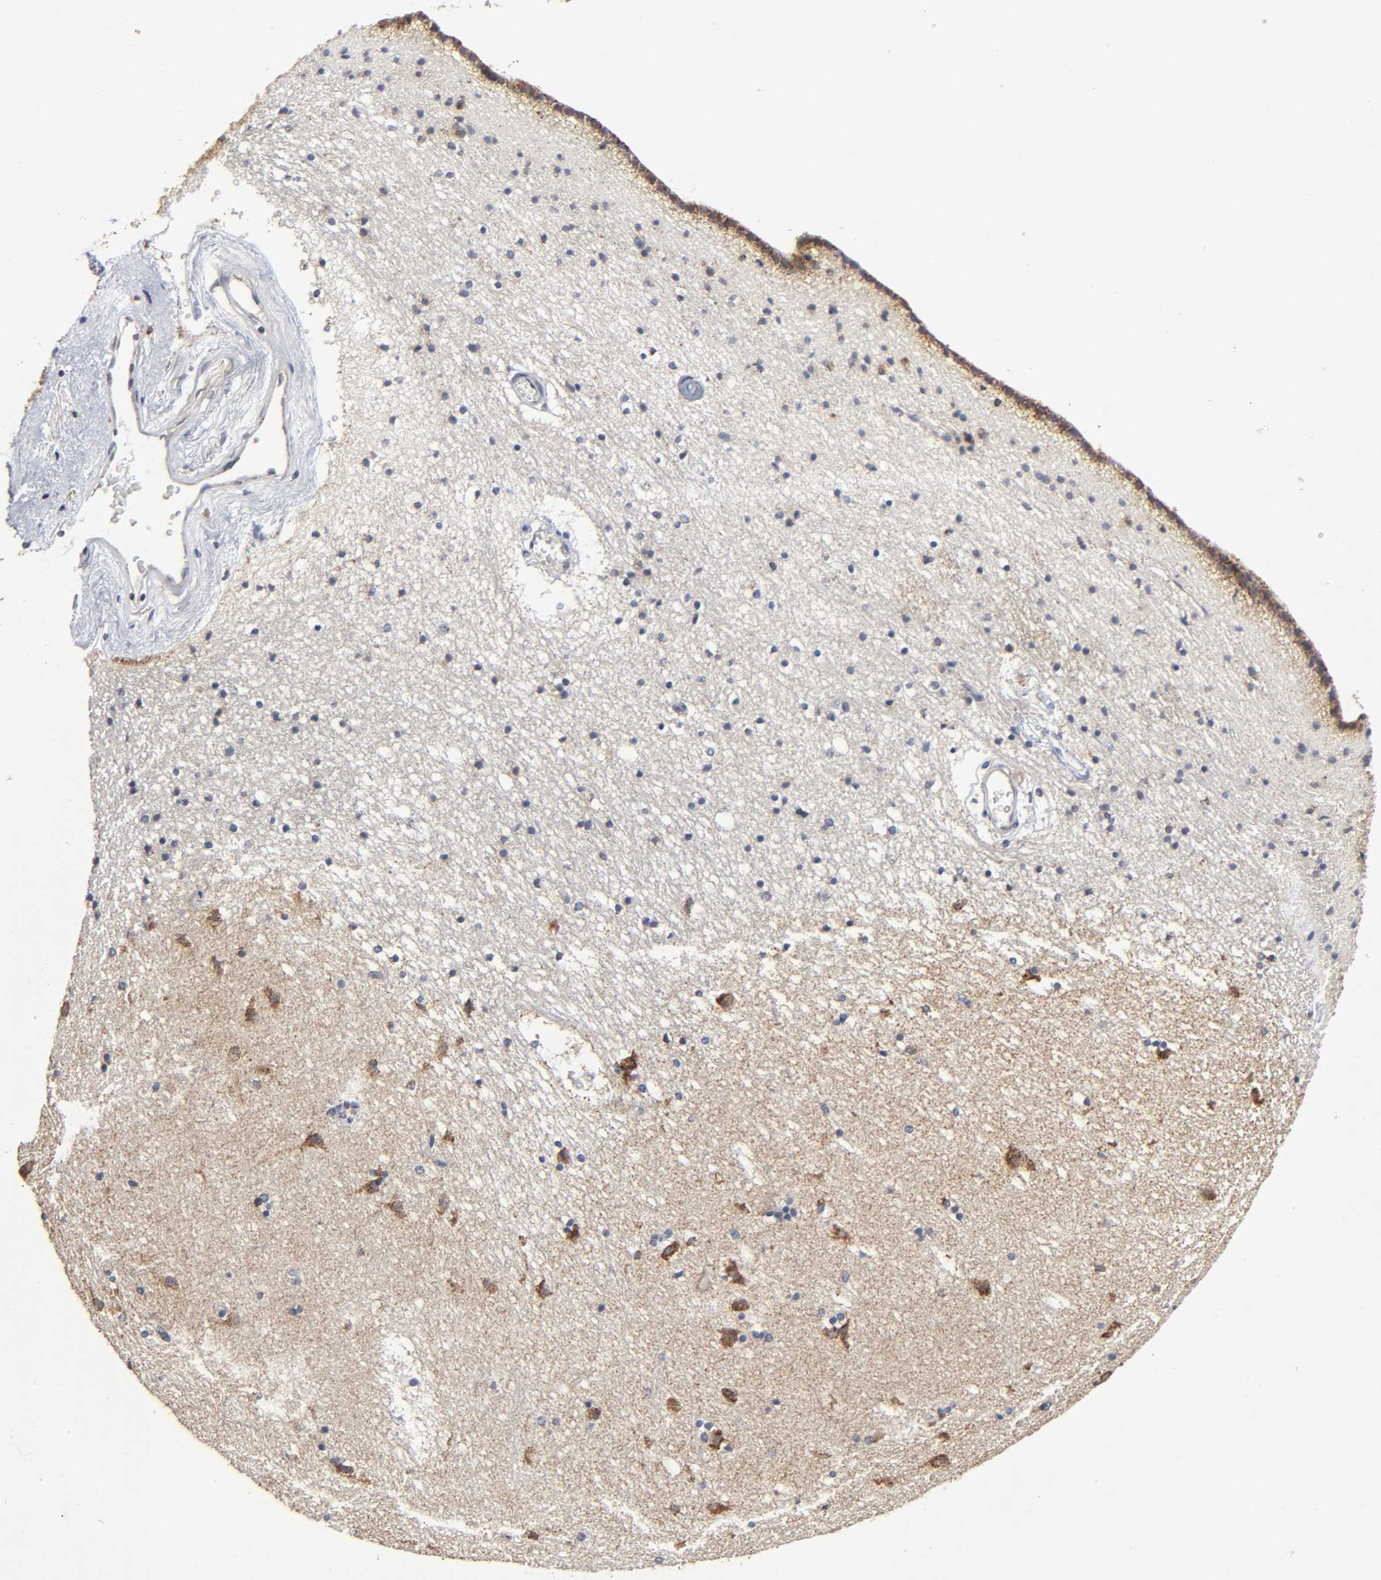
{"staining": {"intensity": "weak", "quantity": "<25%", "location": "cytoplasmic/membranous"}, "tissue": "caudate", "cell_type": "Glial cells", "image_type": "normal", "snomed": [{"axis": "morphology", "description": "Normal tissue, NOS"}, {"axis": "topography", "description": "Lateral ventricle wall"}], "caption": "DAB (3,3'-diaminobenzidine) immunohistochemical staining of unremarkable human caudate reveals no significant positivity in glial cells. The staining is performed using DAB brown chromogen with nuclei counter-stained in using hematoxylin.", "gene": "COX6B1", "patient": {"sex": "male", "age": 45}}